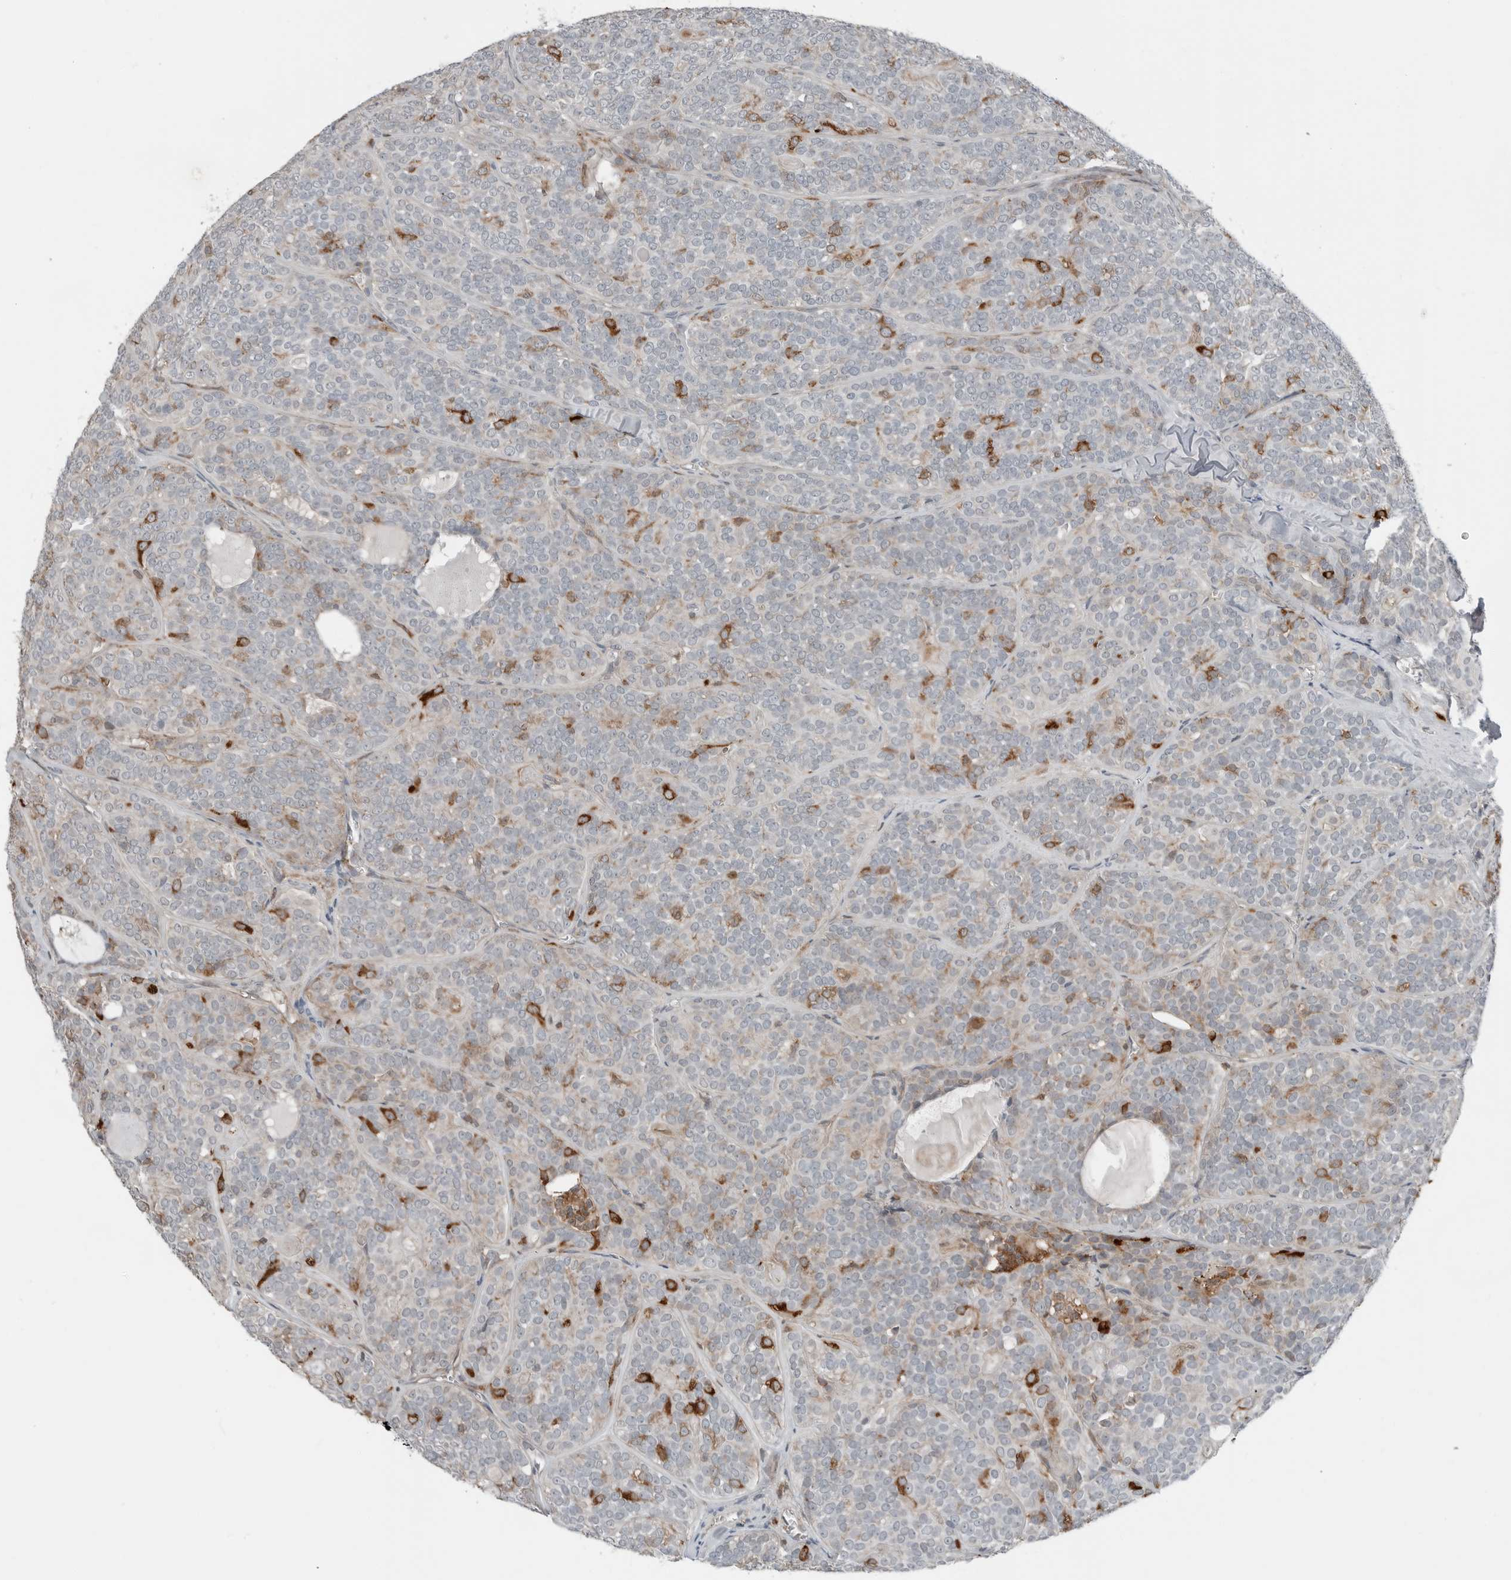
{"staining": {"intensity": "strong", "quantity": "<25%", "location": "cytoplasmic/membranous"}, "tissue": "head and neck cancer", "cell_type": "Tumor cells", "image_type": "cancer", "snomed": [{"axis": "morphology", "description": "Adenocarcinoma, NOS"}, {"axis": "topography", "description": "Head-Neck"}], "caption": "Adenocarcinoma (head and neck) was stained to show a protein in brown. There is medium levels of strong cytoplasmic/membranous expression in about <25% of tumor cells.", "gene": "LEFTY2", "patient": {"sex": "male", "age": 66}}